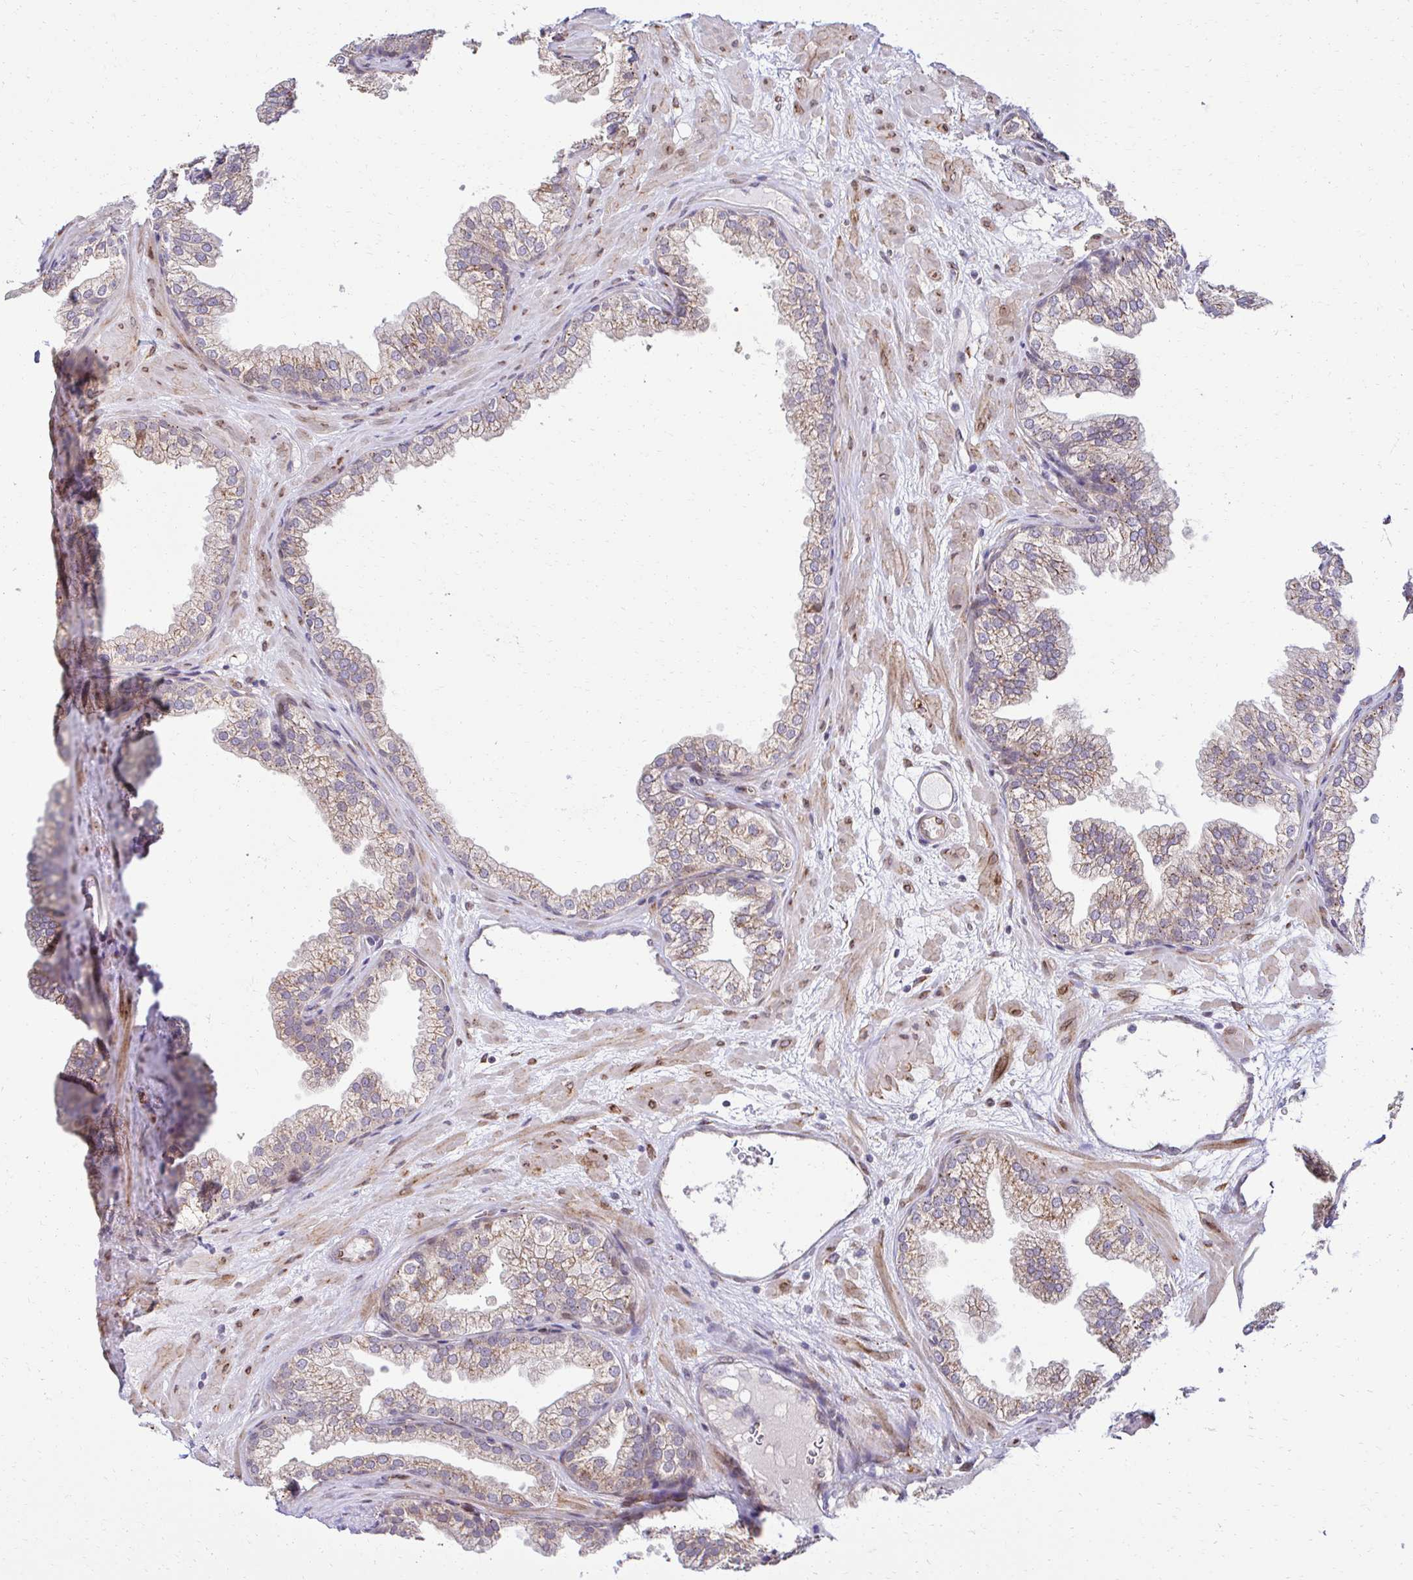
{"staining": {"intensity": "weak", "quantity": ">75%", "location": "cytoplasmic/membranous"}, "tissue": "prostate", "cell_type": "Glandular cells", "image_type": "normal", "snomed": [{"axis": "morphology", "description": "Normal tissue, NOS"}, {"axis": "topography", "description": "Prostate"}], "caption": "Normal prostate was stained to show a protein in brown. There is low levels of weak cytoplasmic/membranous expression in about >75% of glandular cells.", "gene": "HPS1", "patient": {"sex": "male", "age": 37}}